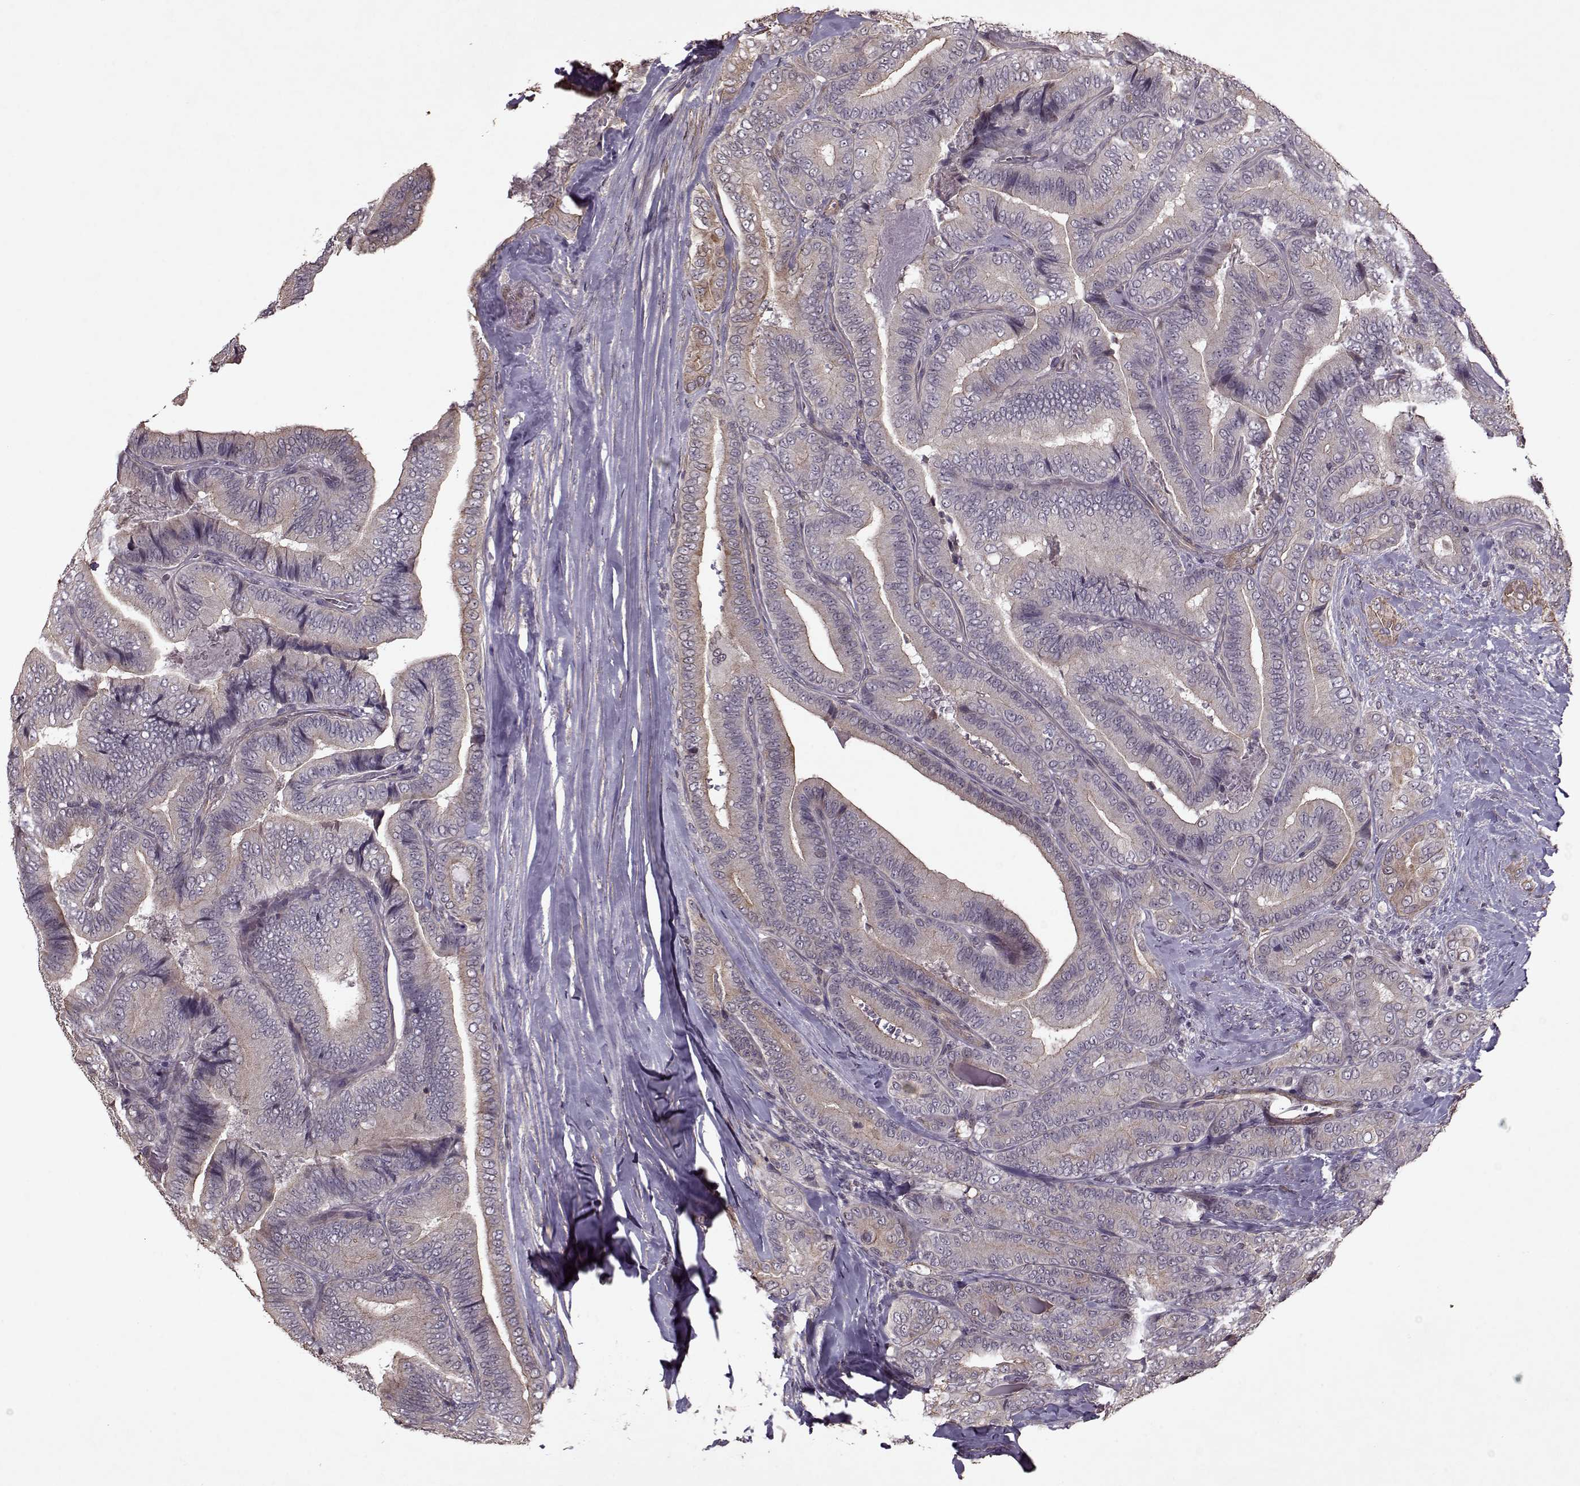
{"staining": {"intensity": "moderate", "quantity": "25%-75%", "location": "cytoplasmic/membranous"}, "tissue": "thyroid cancer", "cell_type": "Tumor cells", "image_type": "cancer", "snomed": [{"axis": "morphology", "description": "Papillary adenocarcinoma, NOS"}, {"axis": "topography", "description": "Thyroid gland"}], "caption": "Thyroid cancer tissue exhibits moderate cytoplasmic/membranous expression in about 25%-75% of tumor cells", "gene": "KRT9", "patient": {"sex": "male", "age": 61}}